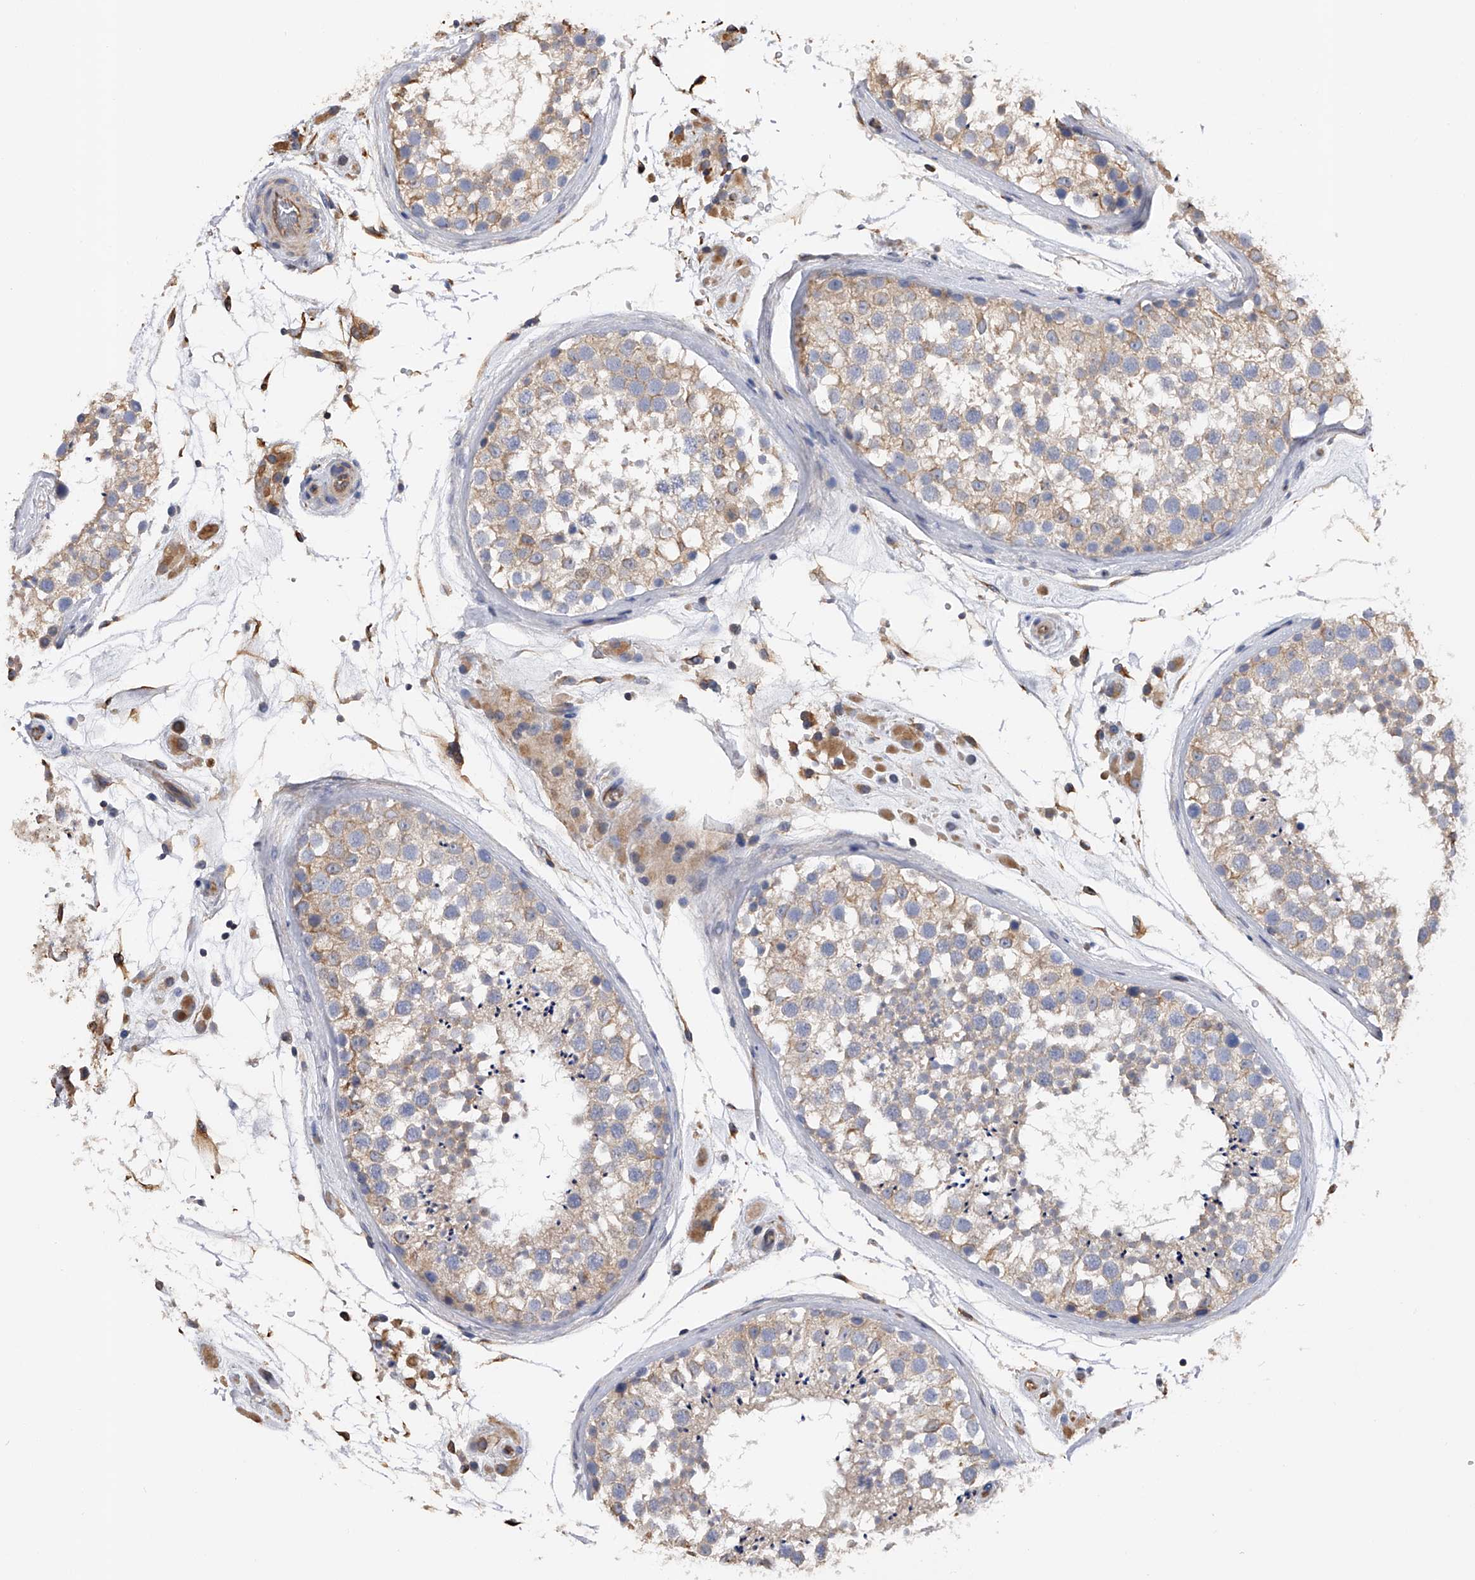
{"staining": {"intensity": "weak", "quantity": "25%-75%", "location": "cytoplasmic/membranous"}, "tissue": "testis", "cell_type": "Cells in seminiferous ducts", "image_type": "normal", "snomed": [{"axis": "morphology", "description": "Normal tissue, NOS"}, {"axis": "topography", "description": "Testis"}], "caption": "Unremarkable testis was stained to show a protein in brown. There is low levels of weak cytoplasmic/membranous staining in approximately 25%-75% of cells in seminiferous ducts. (DAB (3,3'-diaminobenzidine) IHC with brightfield microscopy, high magnification).", "gene": "RWDD2A", "patient": {"sex": "male", "age": 46}}